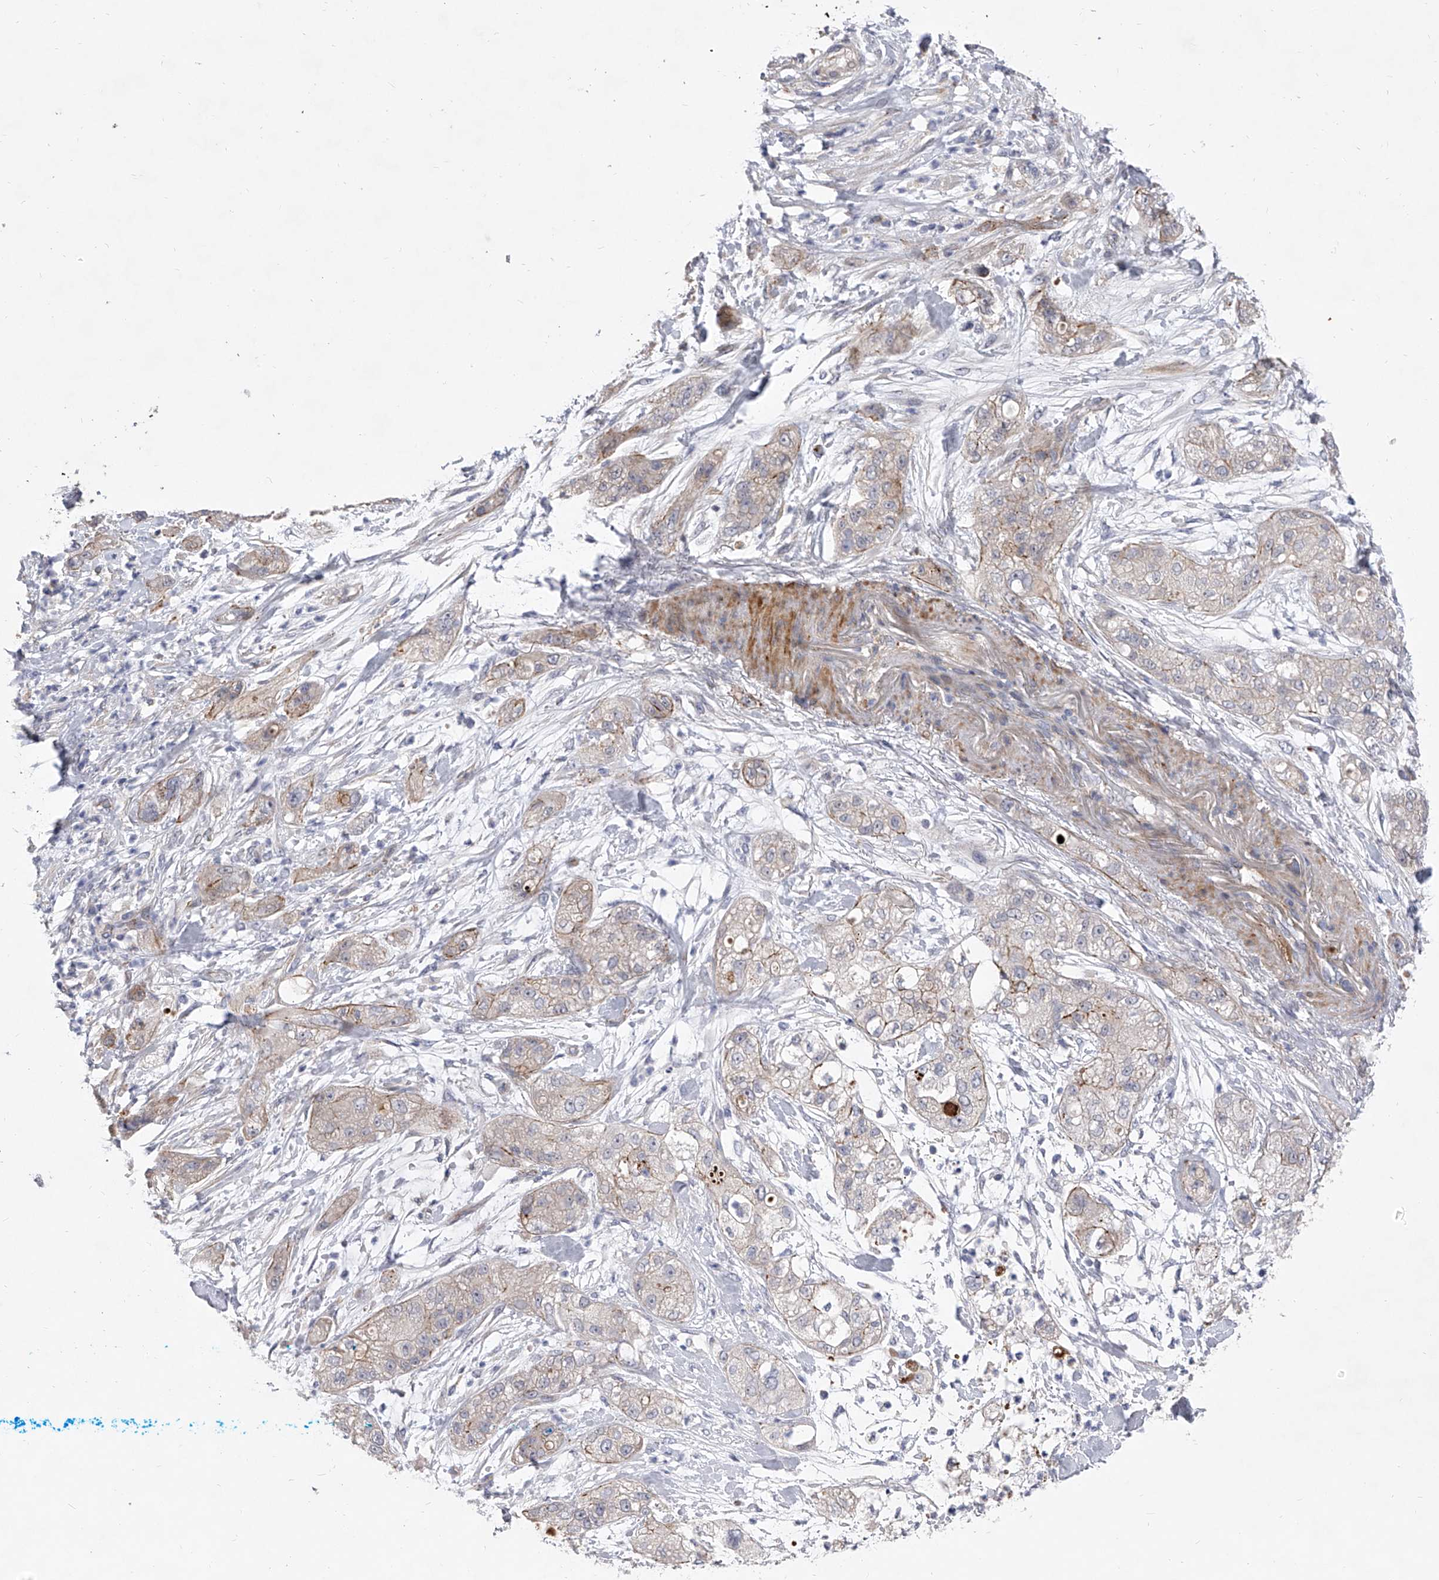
{"staining": {"intensity": "weak", "quantity": "<25%", "location": "cytoplasmic/membranous"}, "tissue": "pancreatic cancer", "cell_type": "Tumor cells", "image_type": "cancer", "snomed": [{"axis": "morphology", "description": "Adenocarcinoma, NOS"}, {"axis": "topography", "description": "Pancreas"}], "caption": "IHC histopathology image of neoplastic tissue: human pancreatic adenocarcinoma stained with DAB demonstrates no significant protein positivity in tumor cells.", "gene": "MINDY4", "patient": {"sex": "female", "age": 78}}